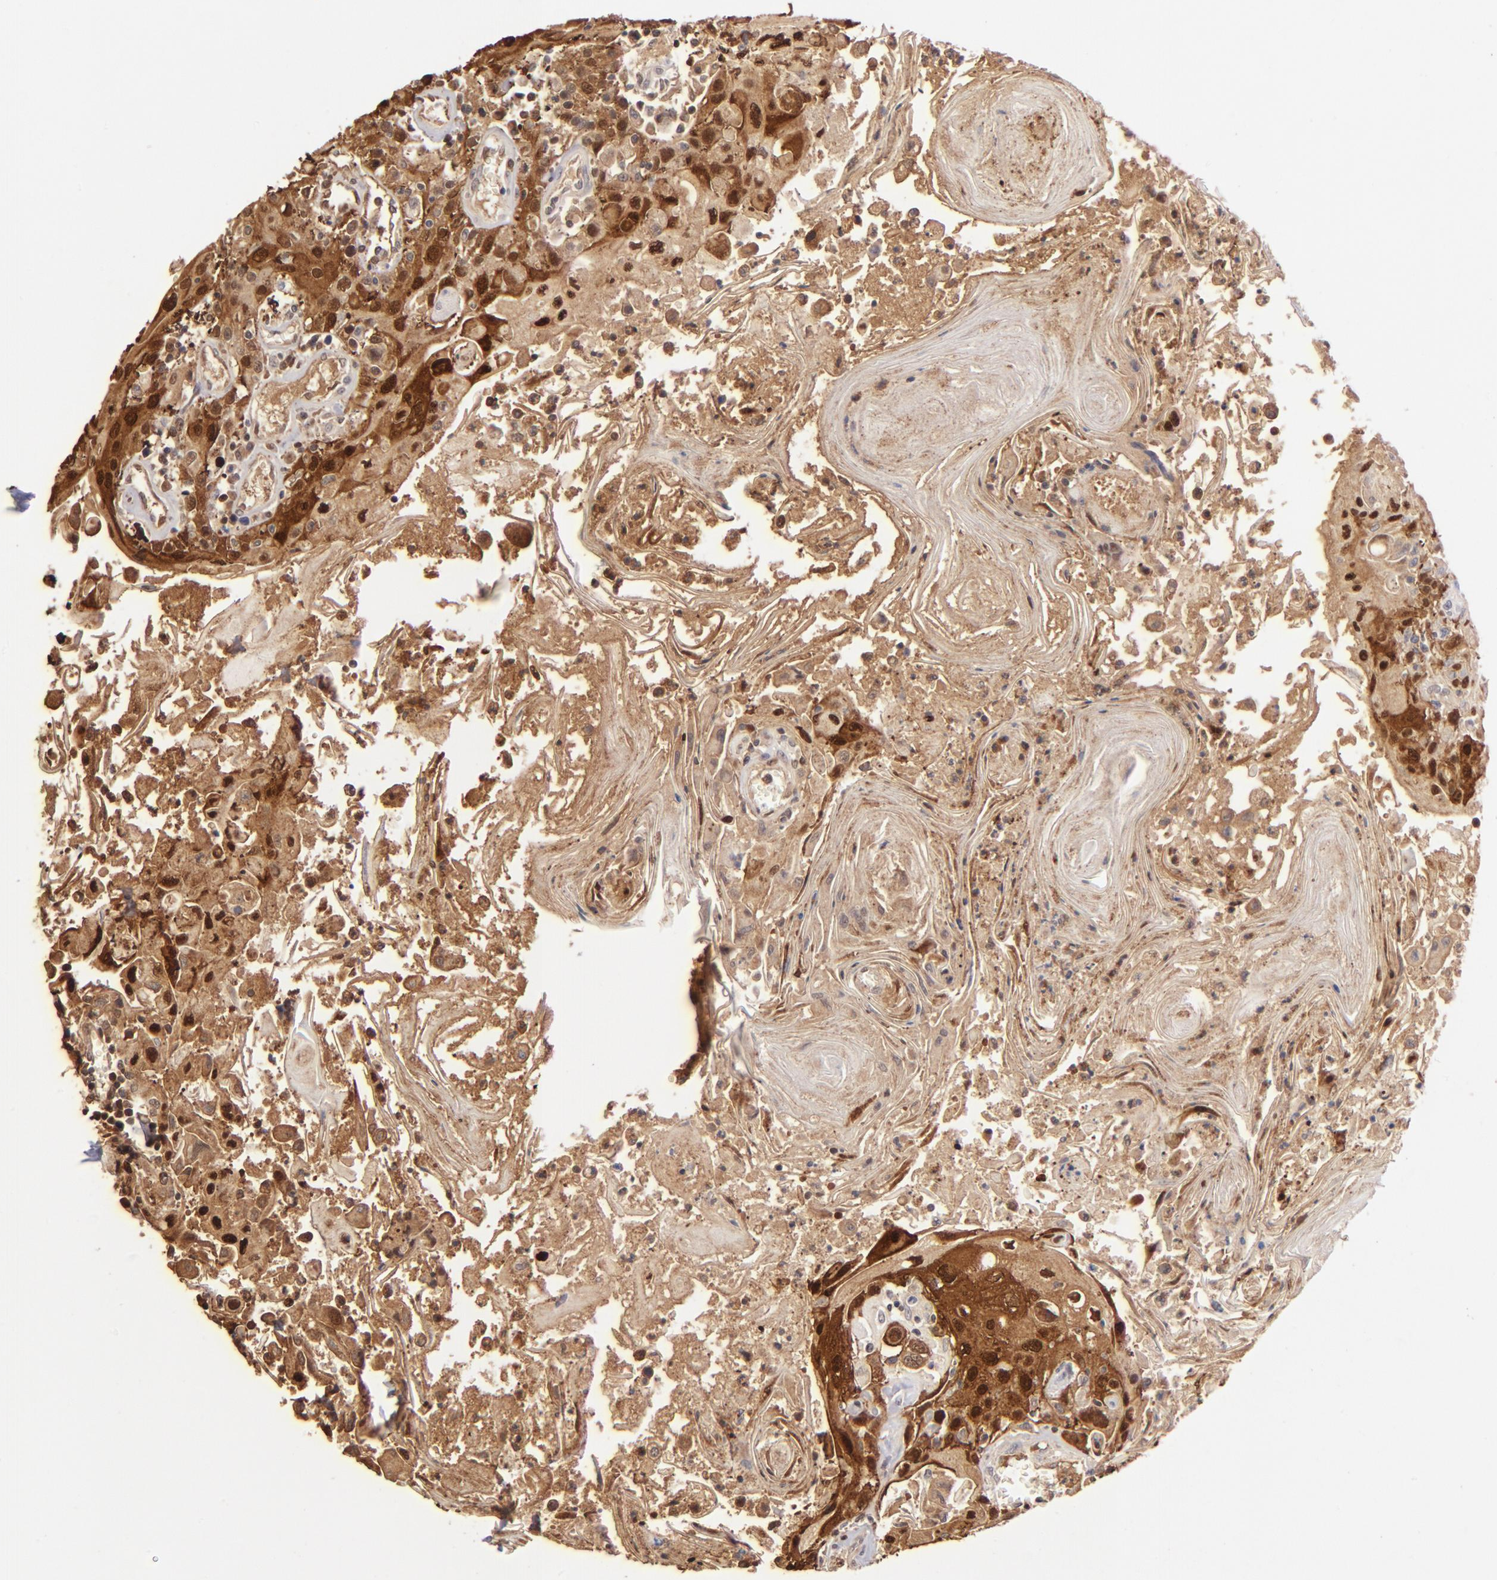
{"staining": {"intensity": "strong", "quantity": ">75%", "location": "cytoplasmic/membranous,nuclear"}, "tissue": "head and neck cancer", "cell_type": "Tumor cells", "image_type": "cancer", "snomed": [{"axis": "morphology", "description": "Squamous cell carcinoma, NOS"}, {"axis": "topography", "description": "Oral tissue"}, {"axis": "topography", "description": "Head-Neck"}], "caption": "Head and neck squamous cell carcinoma was stained to show a protein in brown. There is high levels of strong cytoplasmic/membranous and nuclear expression in about >75% of tumor cells.", "gene": "YWHAB", "patient": {"sex": "female", "age": 76}}